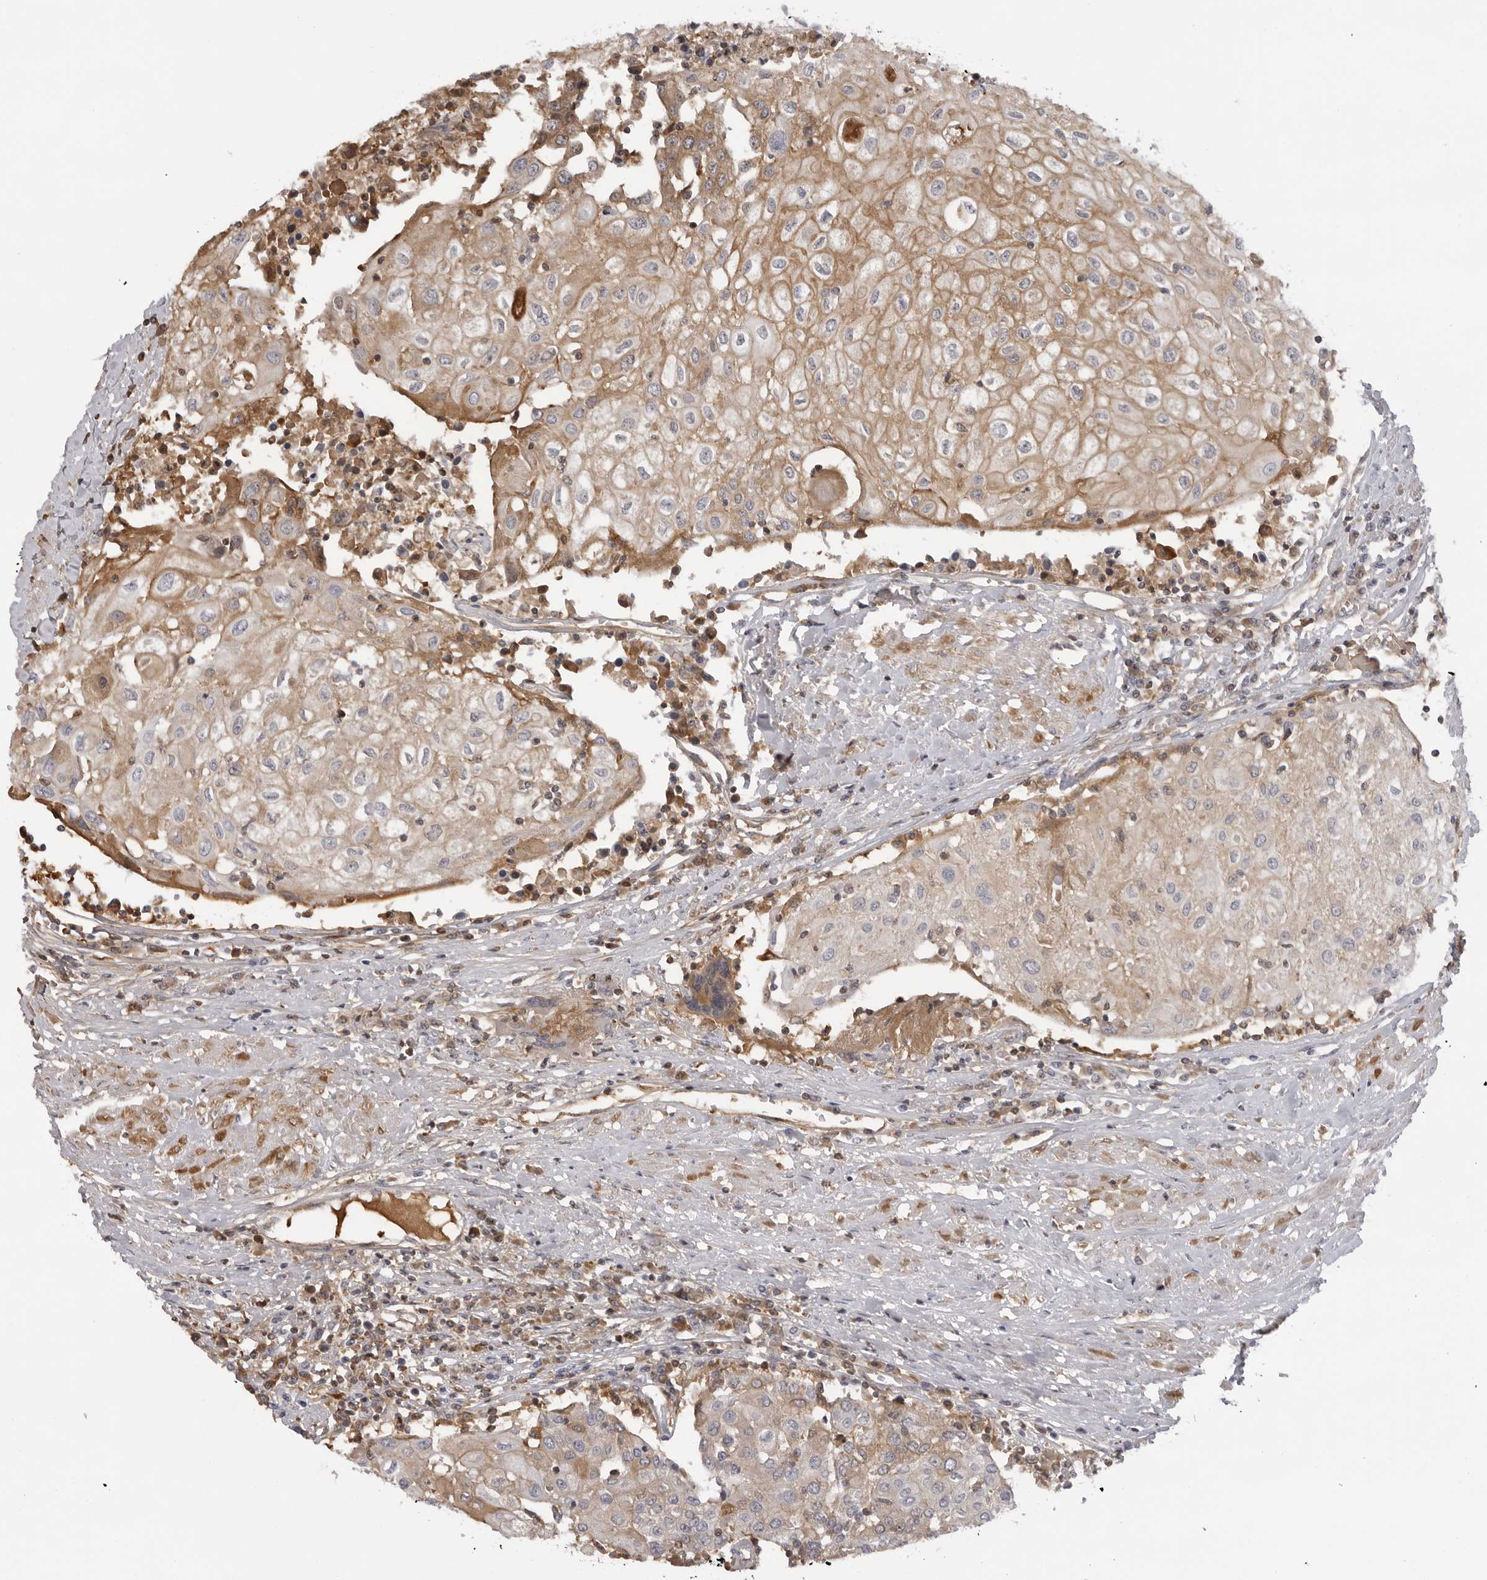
{"staining": {"intensity": "weak", "quantity": ">75%", "location": "cytoplasmic/membranous"}, "tissue": "urothelial cancer", "cell_type": "Tumor cells", "image_type": "cancer", "snomed": [{"axis": "morphology", "description": "Urothelial carcinoma, High grade"}, {"axis": "topography", "description": "Urinary bladder"}], "caption": "An immunohistochemistry (IHC) image of neoplastic tissue is shown. Protein staining in brown highlights weak cytoplasmic/membranous positivity in urothelial cancer within tumor cells.", "gene": "PLEKHF2", "patient": {"sex": "female", "age": 85}}